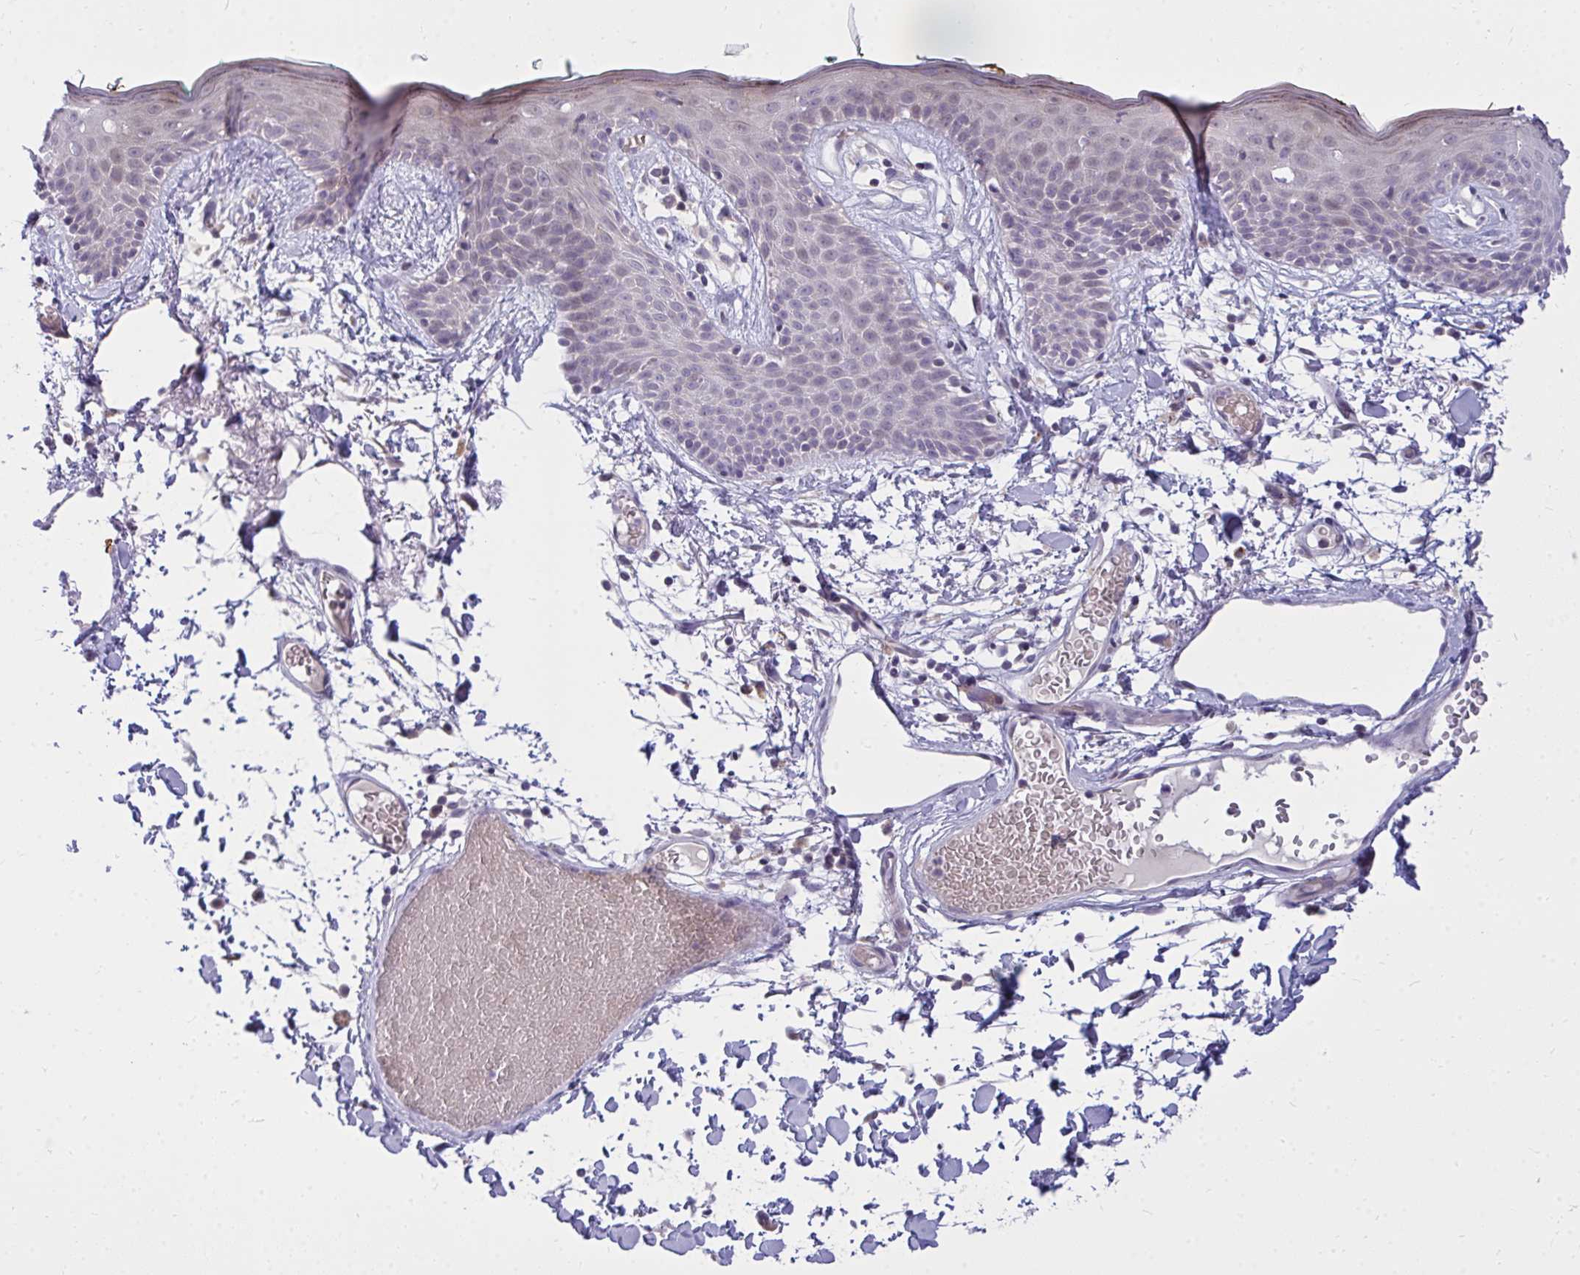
{"staining": {"intensity": "negative", "quantity": "none", "location": "none"}, "tissue": "skin", "cell_type": "Fibroblasts", "image_type": "normal", "snomed": [{"axis": "morphology", "description": "Normal tissue, NOS"}, {"axis": "topography", "description": "Skin"}], "caption": "Protein analysis of benign skin shows no significant staining in fibroblasts. Nuclei are stained in blue.", "gene": "ZSCAN25", "patient": {"sex": "male", "age": 79}}